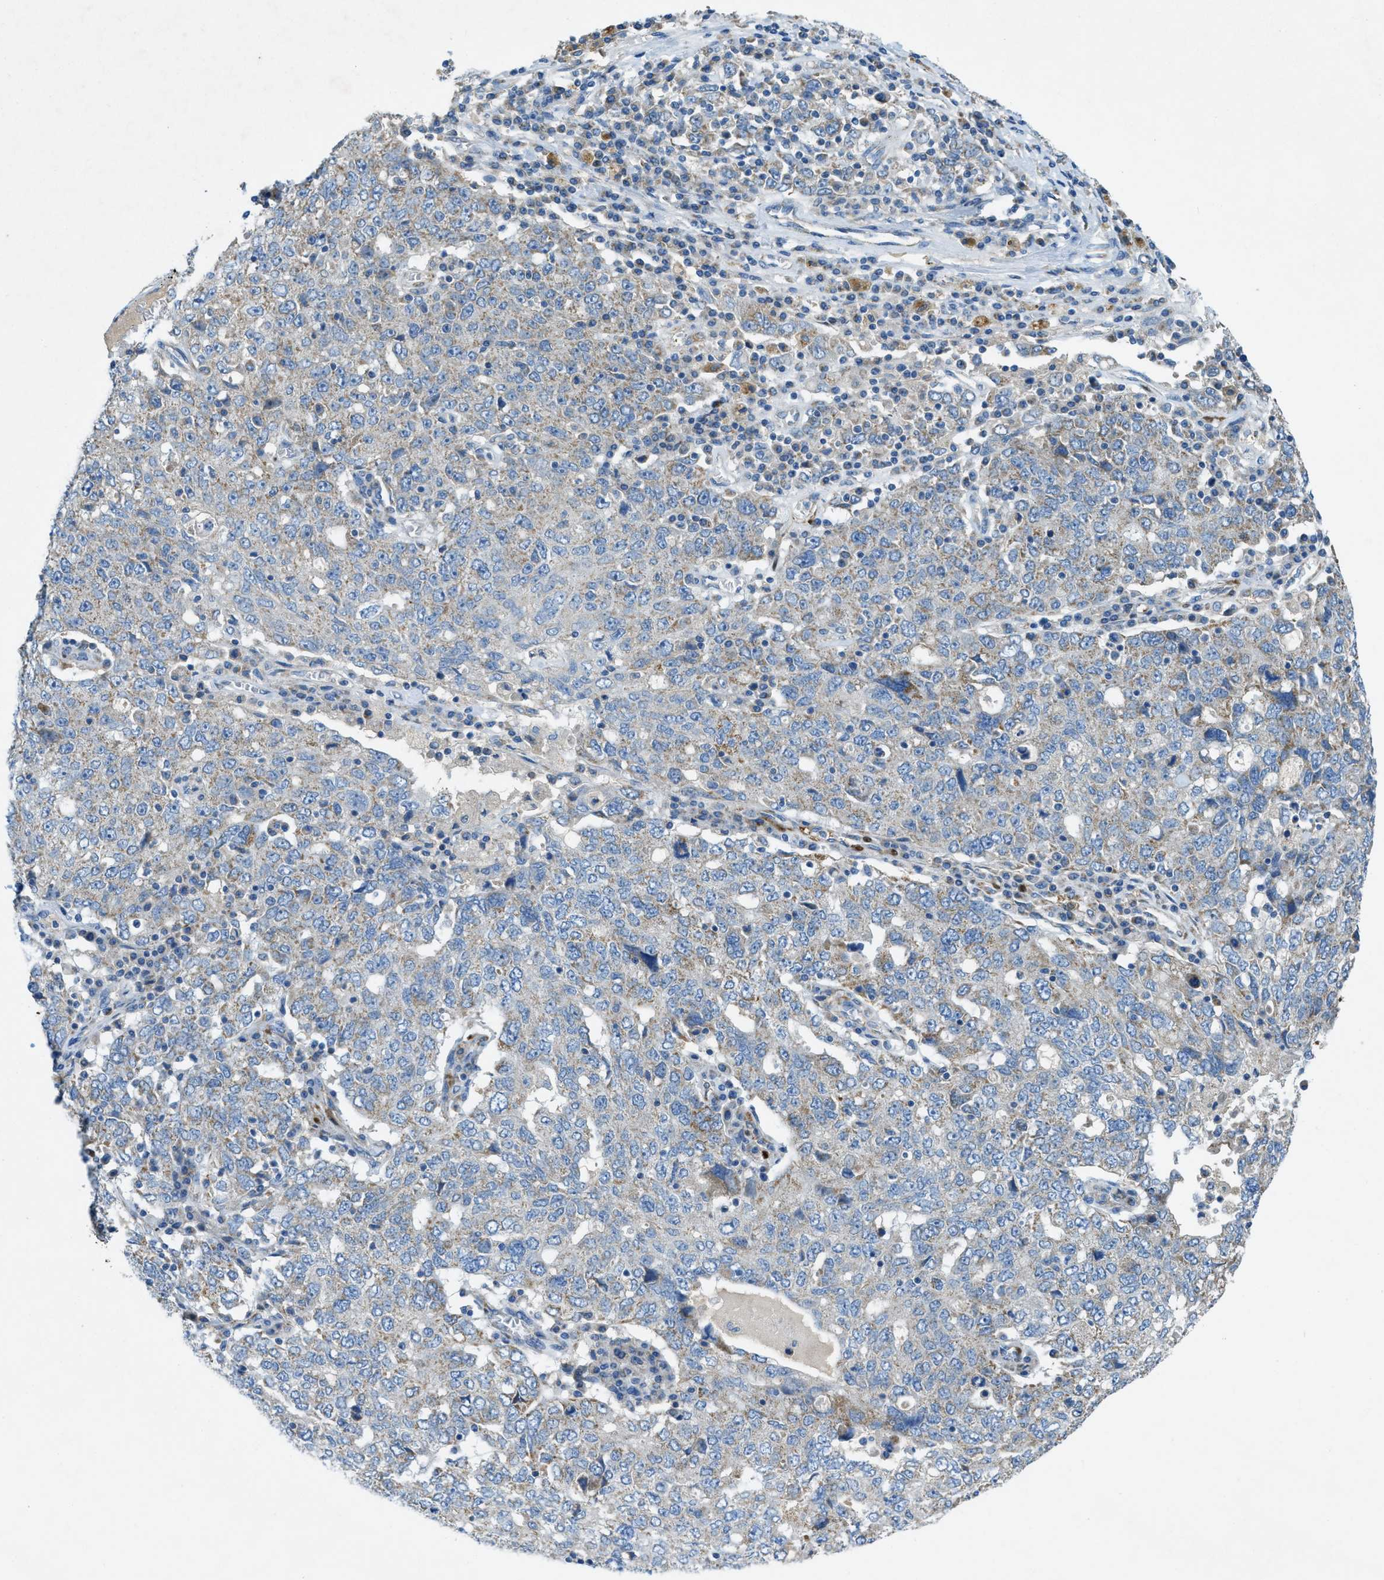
{"staining": {"intensity": "weak", "quantity": "<25%", "location": "cytoplasmic/membranous"}, "tissue": "ovarian cancer", "cell_type": "Tumor cells", "image_type": "cancer", "snomed": [{"axis": "morphology", "description": "Carcinoma, endometroid"}, {"axis": "topography", "description": "Ovary"}], "caption": "An immunohistochemistry micrograph of endometroid carcinoma (ovarian) is shown. There is no staining in tumor cells of endometroid carcinoma (ovarian).", "gene": "CYGB", "patient": {"sex": "female", "age": 62}}